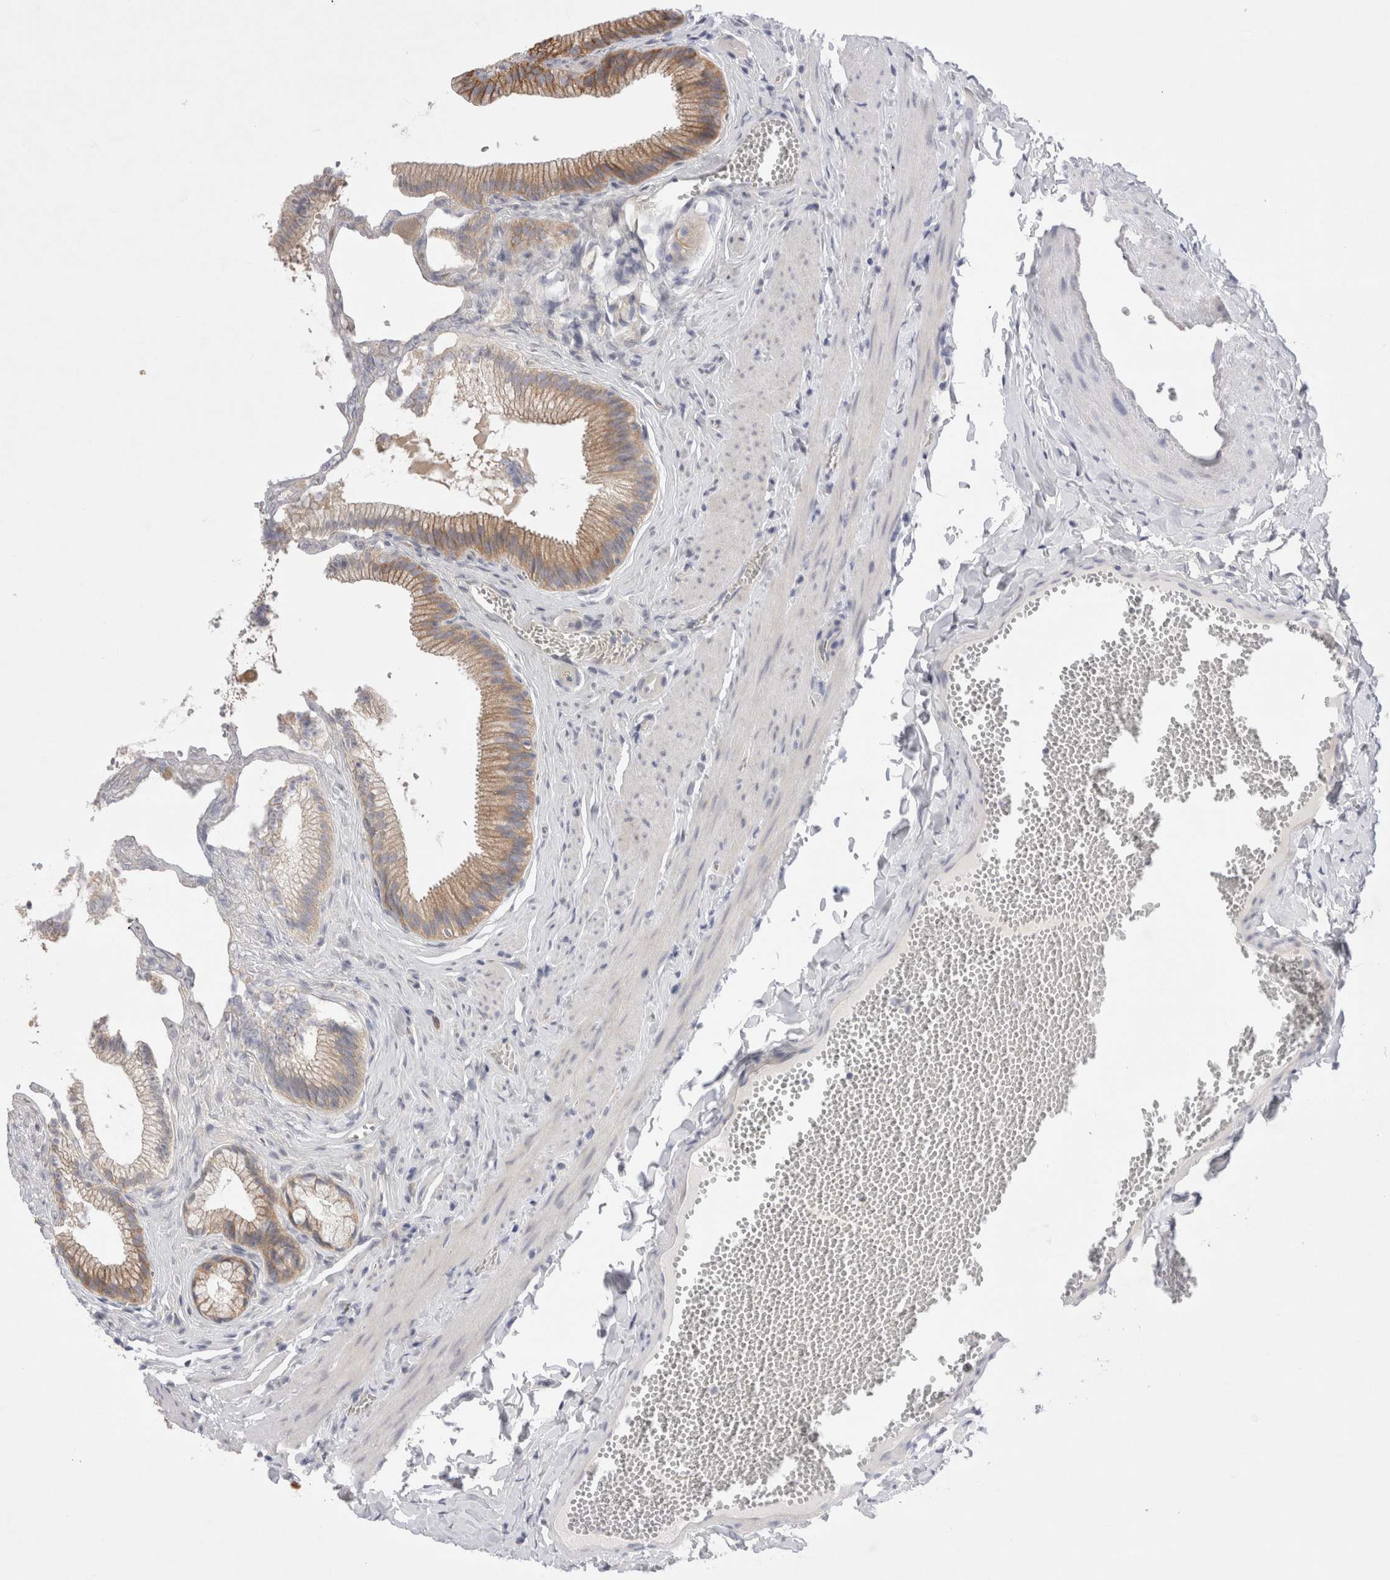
{"staining": {"intensity": "moderate", "quantity": ">75%", "location": "cytoplasmic/membranous"}, "tissue": "gallbladder", "cell_type": "Glandular cells", "image_type": "normal", "snomed": [{"axis": "morphology", "description": "Normal tissue, NOS"}, {"axis": "topography", "description": "Gallbladder"}], "caption": "This histopathology image reveals immunohistochemistry staining of benign gallbladder, with medium moderate cytoplasmic/membranous positivity in approximately >75% of glandular cells.", "gene": "RBM12B", "patient": {"sex": "male", "age": 38}}